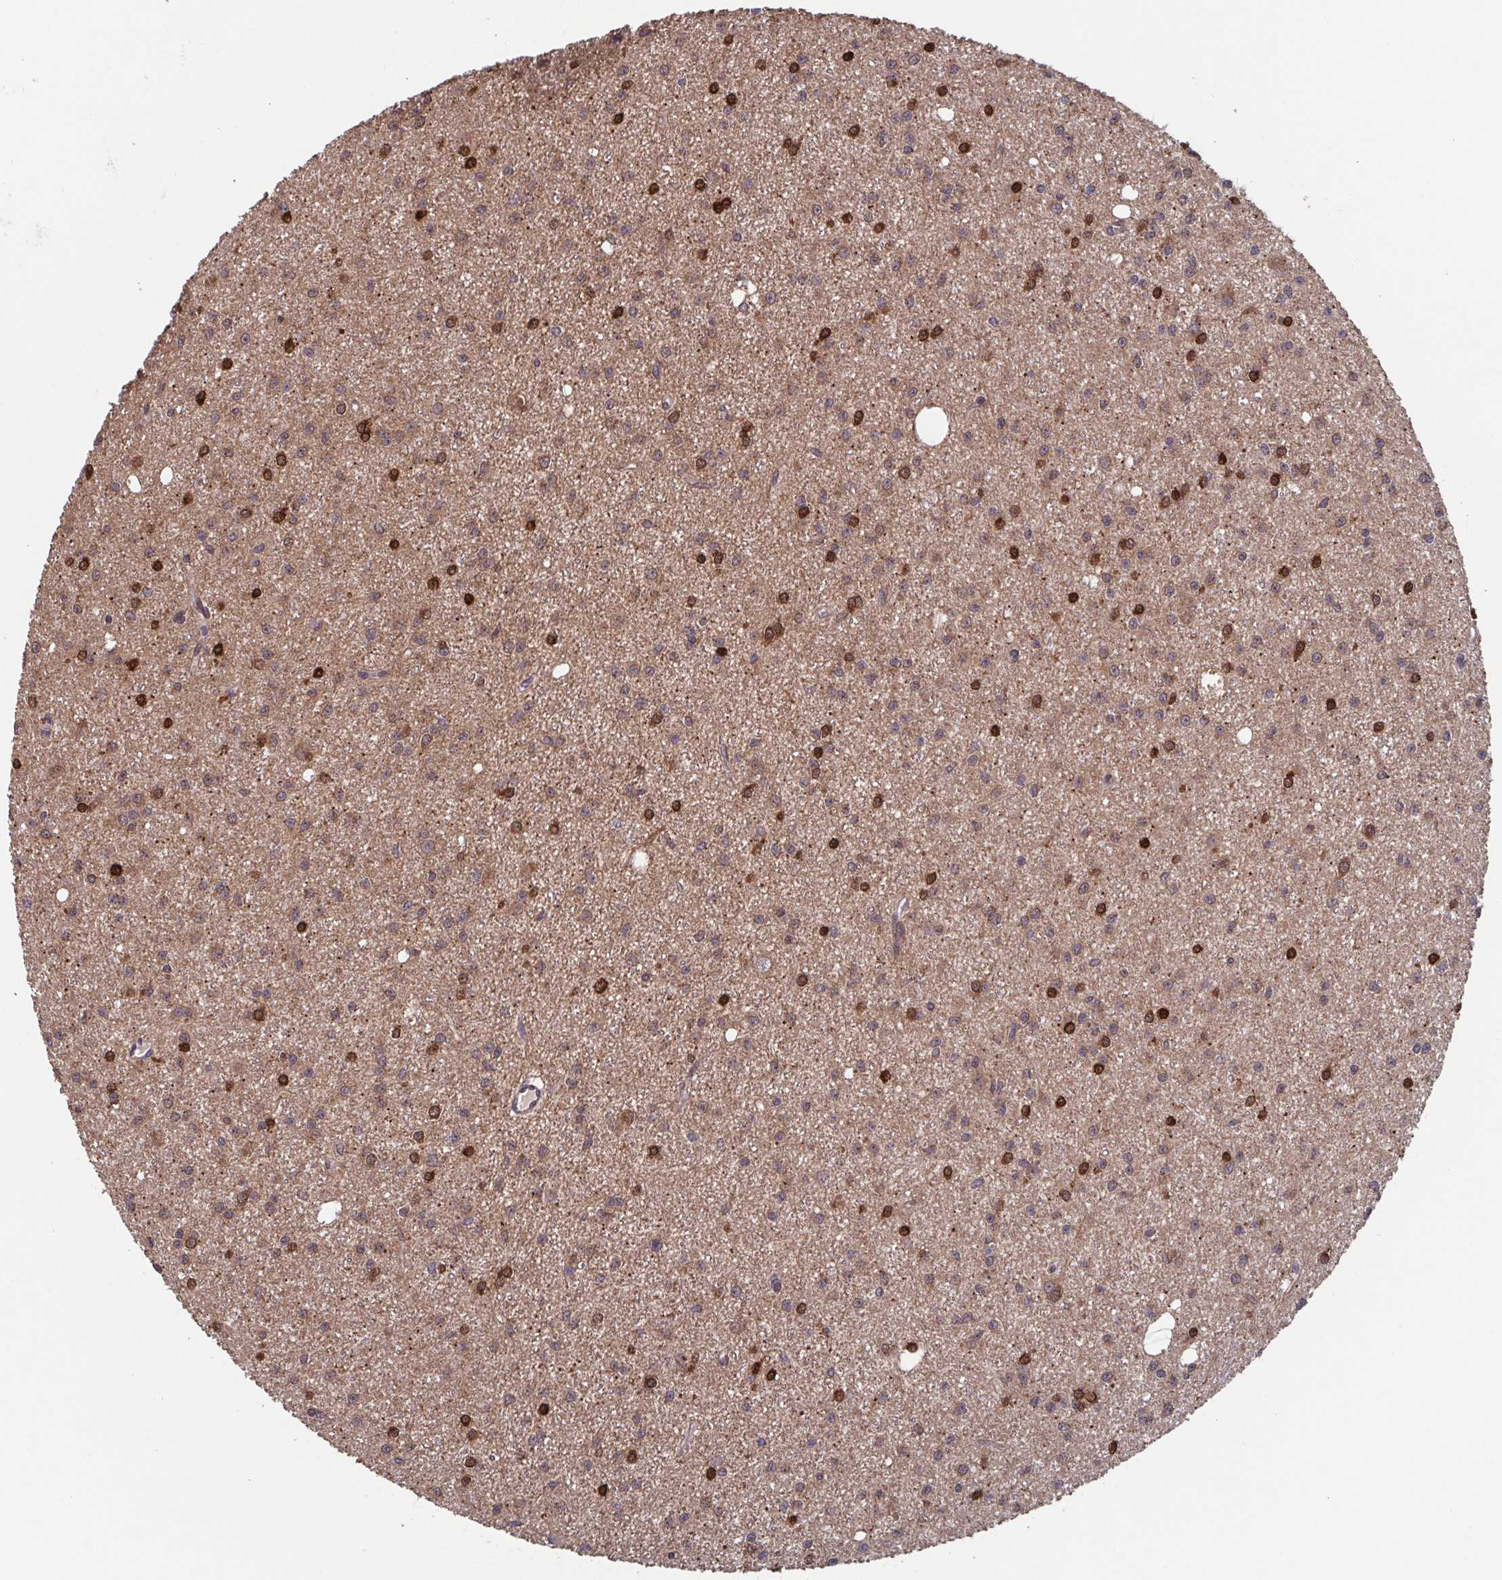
{"staining": {"intensity": "strong", "quantity": "<25%", "location": "cytoplasmic/membranous,nuclear"}, "tissue": "glioma", "cell_type": "Tumor cells", "image_type": "cancer", "snomed": [{"axis": "morphology", "description": "Glioma, malignant, Low grade"}, {"axis": "topography", "description": "Brain"}], "caption": "Immunohistochemical staining of human malignant glioma (low-grade) shows strong cytoplasmic/membranous and nuclear protein staining in about <25% of tumor cells.", "gene": "TTC19", "patient": {"sex": "male", "age": 27}}